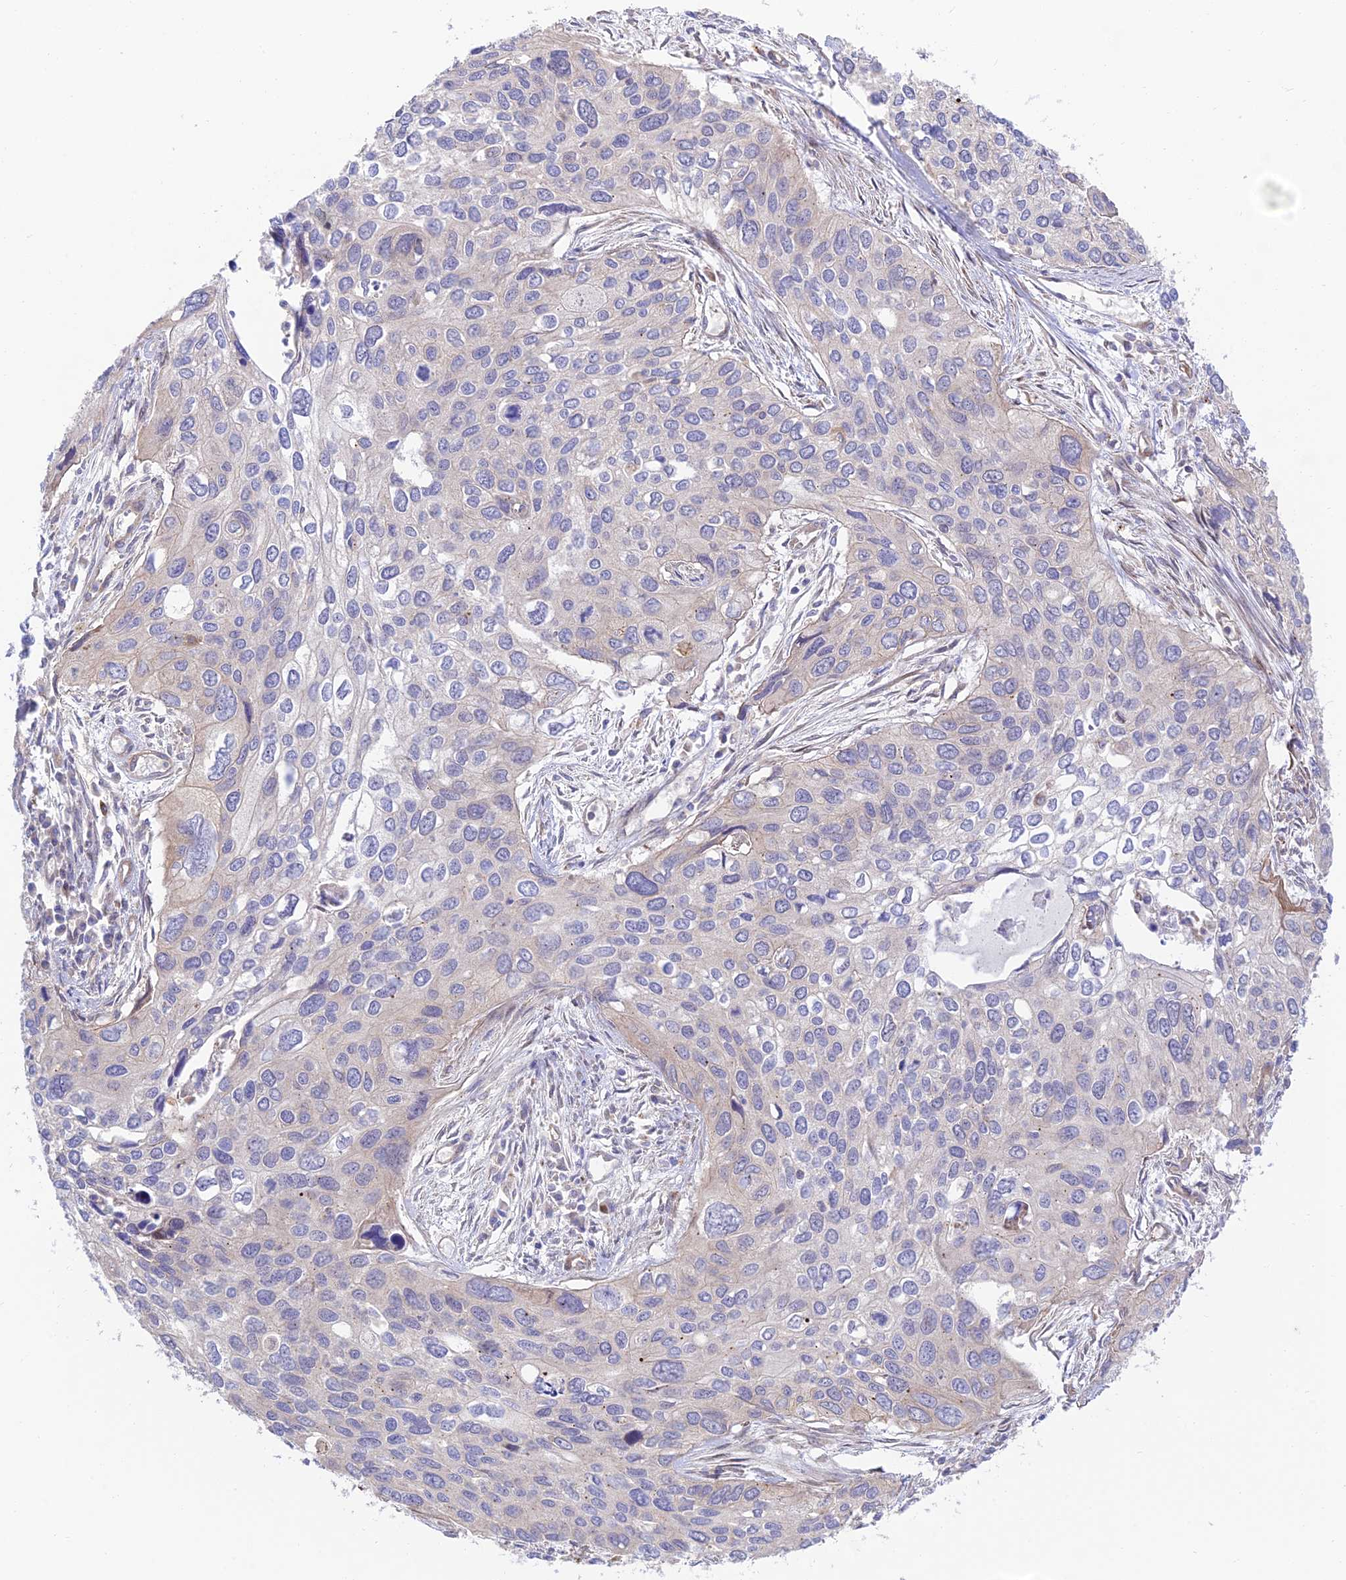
{"staining": {"intensity": "negative", "quantity": "none", "location": "none"}, "tissue": "cervical cancer", "cell_type": "Tumor cells", "image_type": "cancer", "snomed": [{"axis": "morphology", "description": "Squamous cell carcinoma, NOS"}, {"axis": "topography", "description": "Cervix"}], "caption": "Tumor cells show no significant positivity in cervical cancer.", "gene": "KCNAB1", "patient": {"sex": "female", "age": 55}}